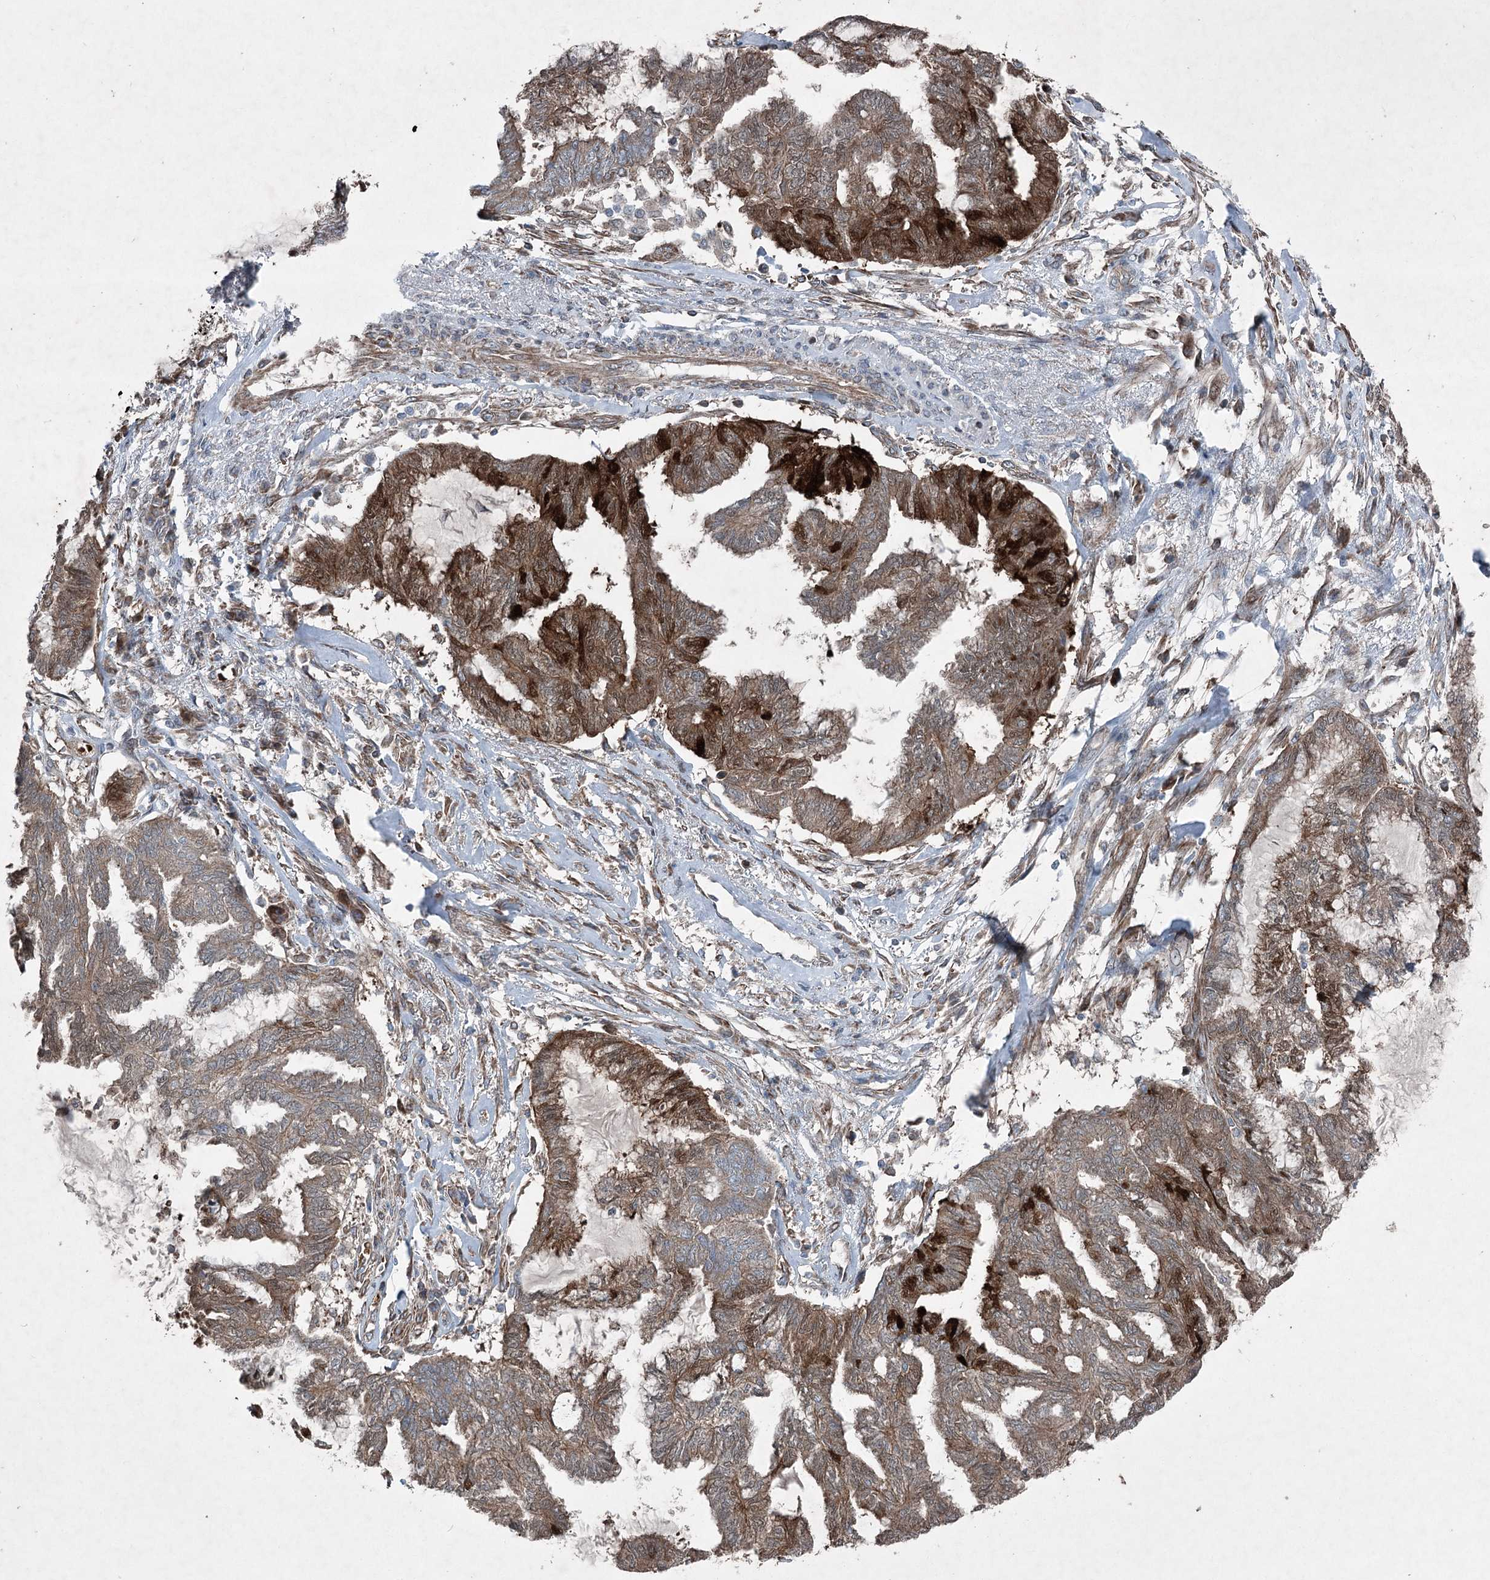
{"staining": {"intensity": "moderate", "quantity": "25%-75%", "location": "cytoplasmic/membranous"}, "tissue": "endometrial cancer", "cell_type": "Tumor cells", "image_type": "cancer", "snomed": [{"axis": "morphology", "description": "Adenocarcinoma, NOS"}, {"axis": "topography", "description": "Endometrium"}], "caption": "DAB (3,3'-diaminobenzidine) immunohistochemical staining of human endometrial cancer reveals moderate cytoplasmic/membranous protein staining in approximately 25%-75% of tumor cells. Using DAB (3,3'-diaminobenzidine) (brown) and hematoxylin (blue) stains, captured at high magnification using brightfield microscopy.", "gene": "SERINC5", "patient": {"sex": "female", "age": 86}}